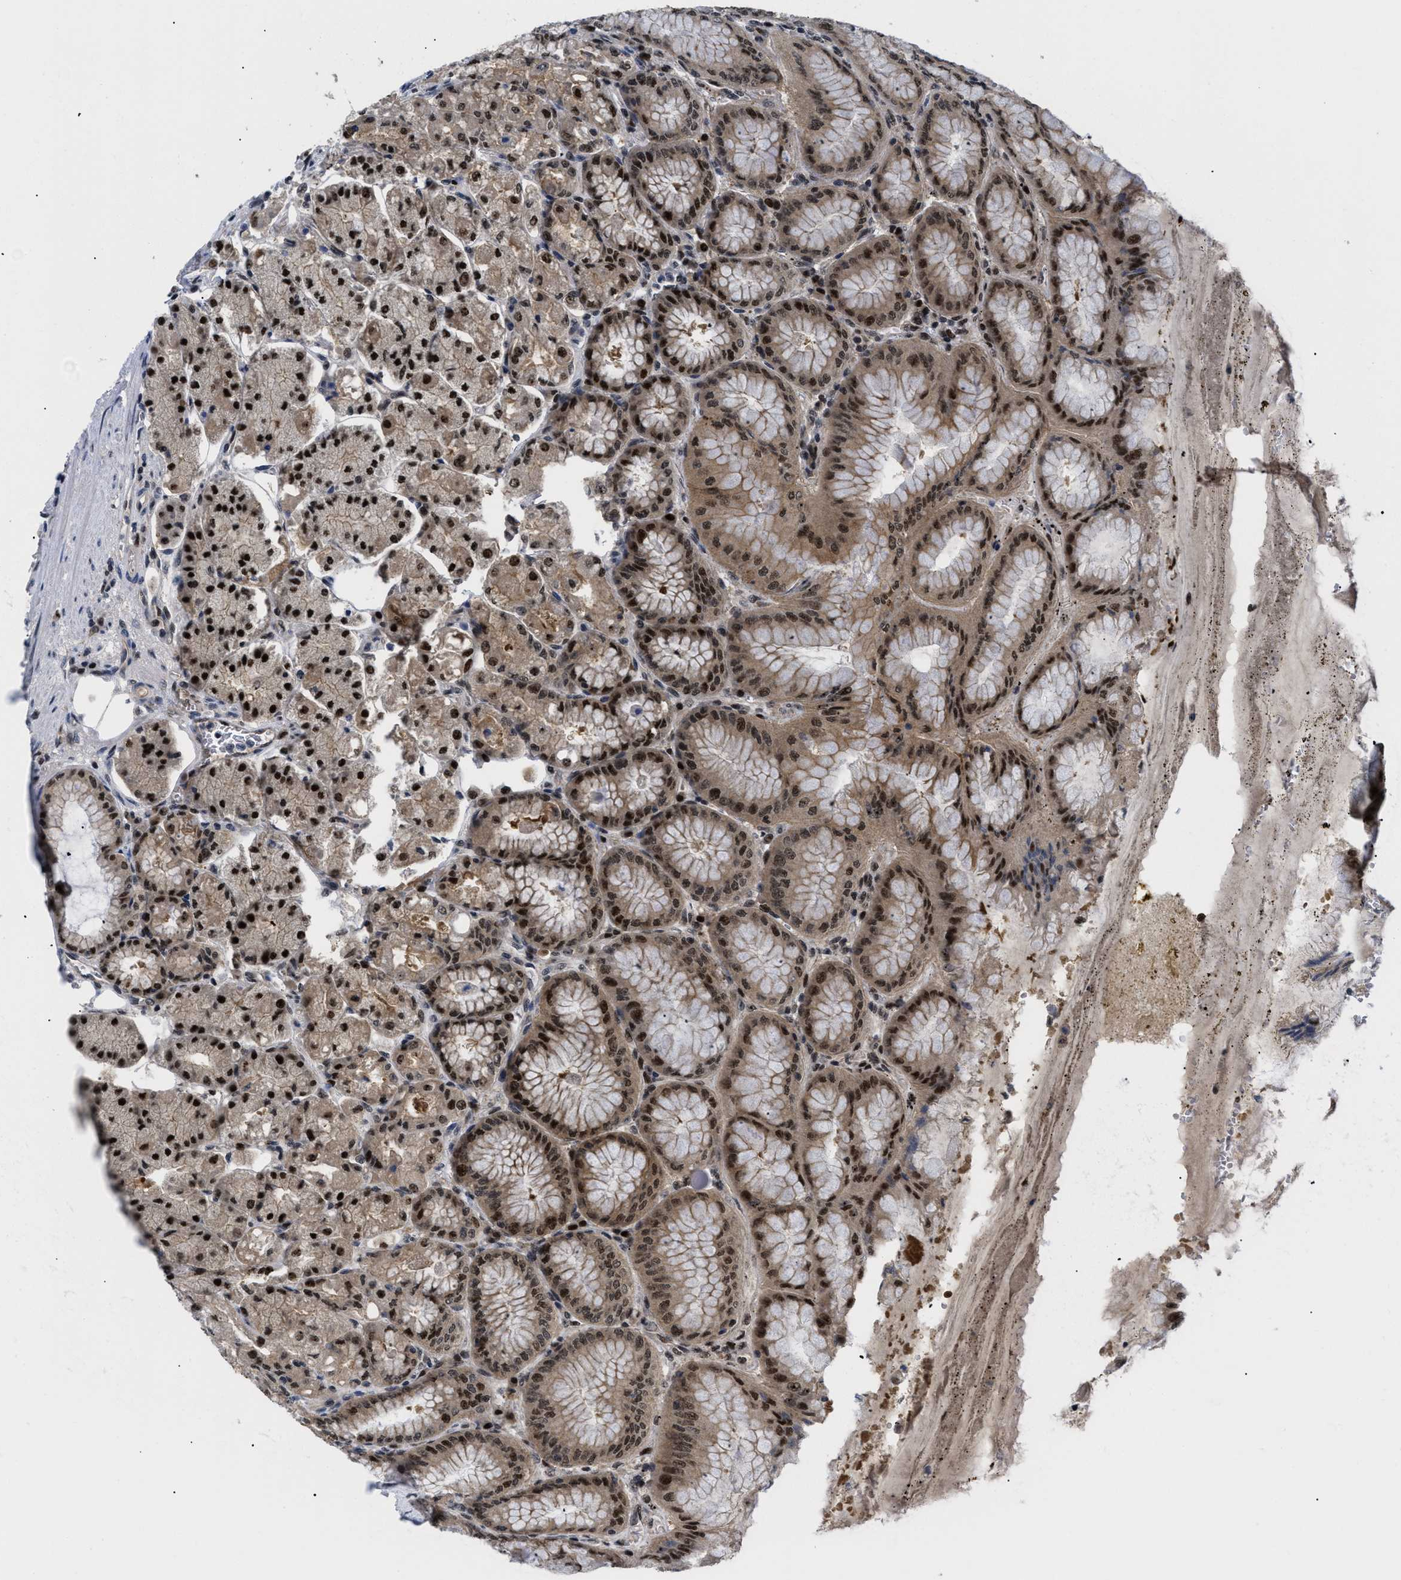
{"staining": {"intensity": "strong", "quantity": ">75%", "location": "cytoplasmic/membranous,nuclear"}, "tissue": "stomach", "cell_type": "Glandular cells", "image_type": "normal", "snomed": [{"axis": "morphology", "description": "Normal tissue, NOS"}, {"axis": "topography", "description": "Stomach, lower"}], "caption": "Strong cytoplasmic/membranous,nuclear expression for a protein is identified in about >75% of glandular cells of unremarkable stomach using immunohistochemistry (IHC).", "gene": "SLC29A2", "patient": {"sex": "male", "age": 71}}